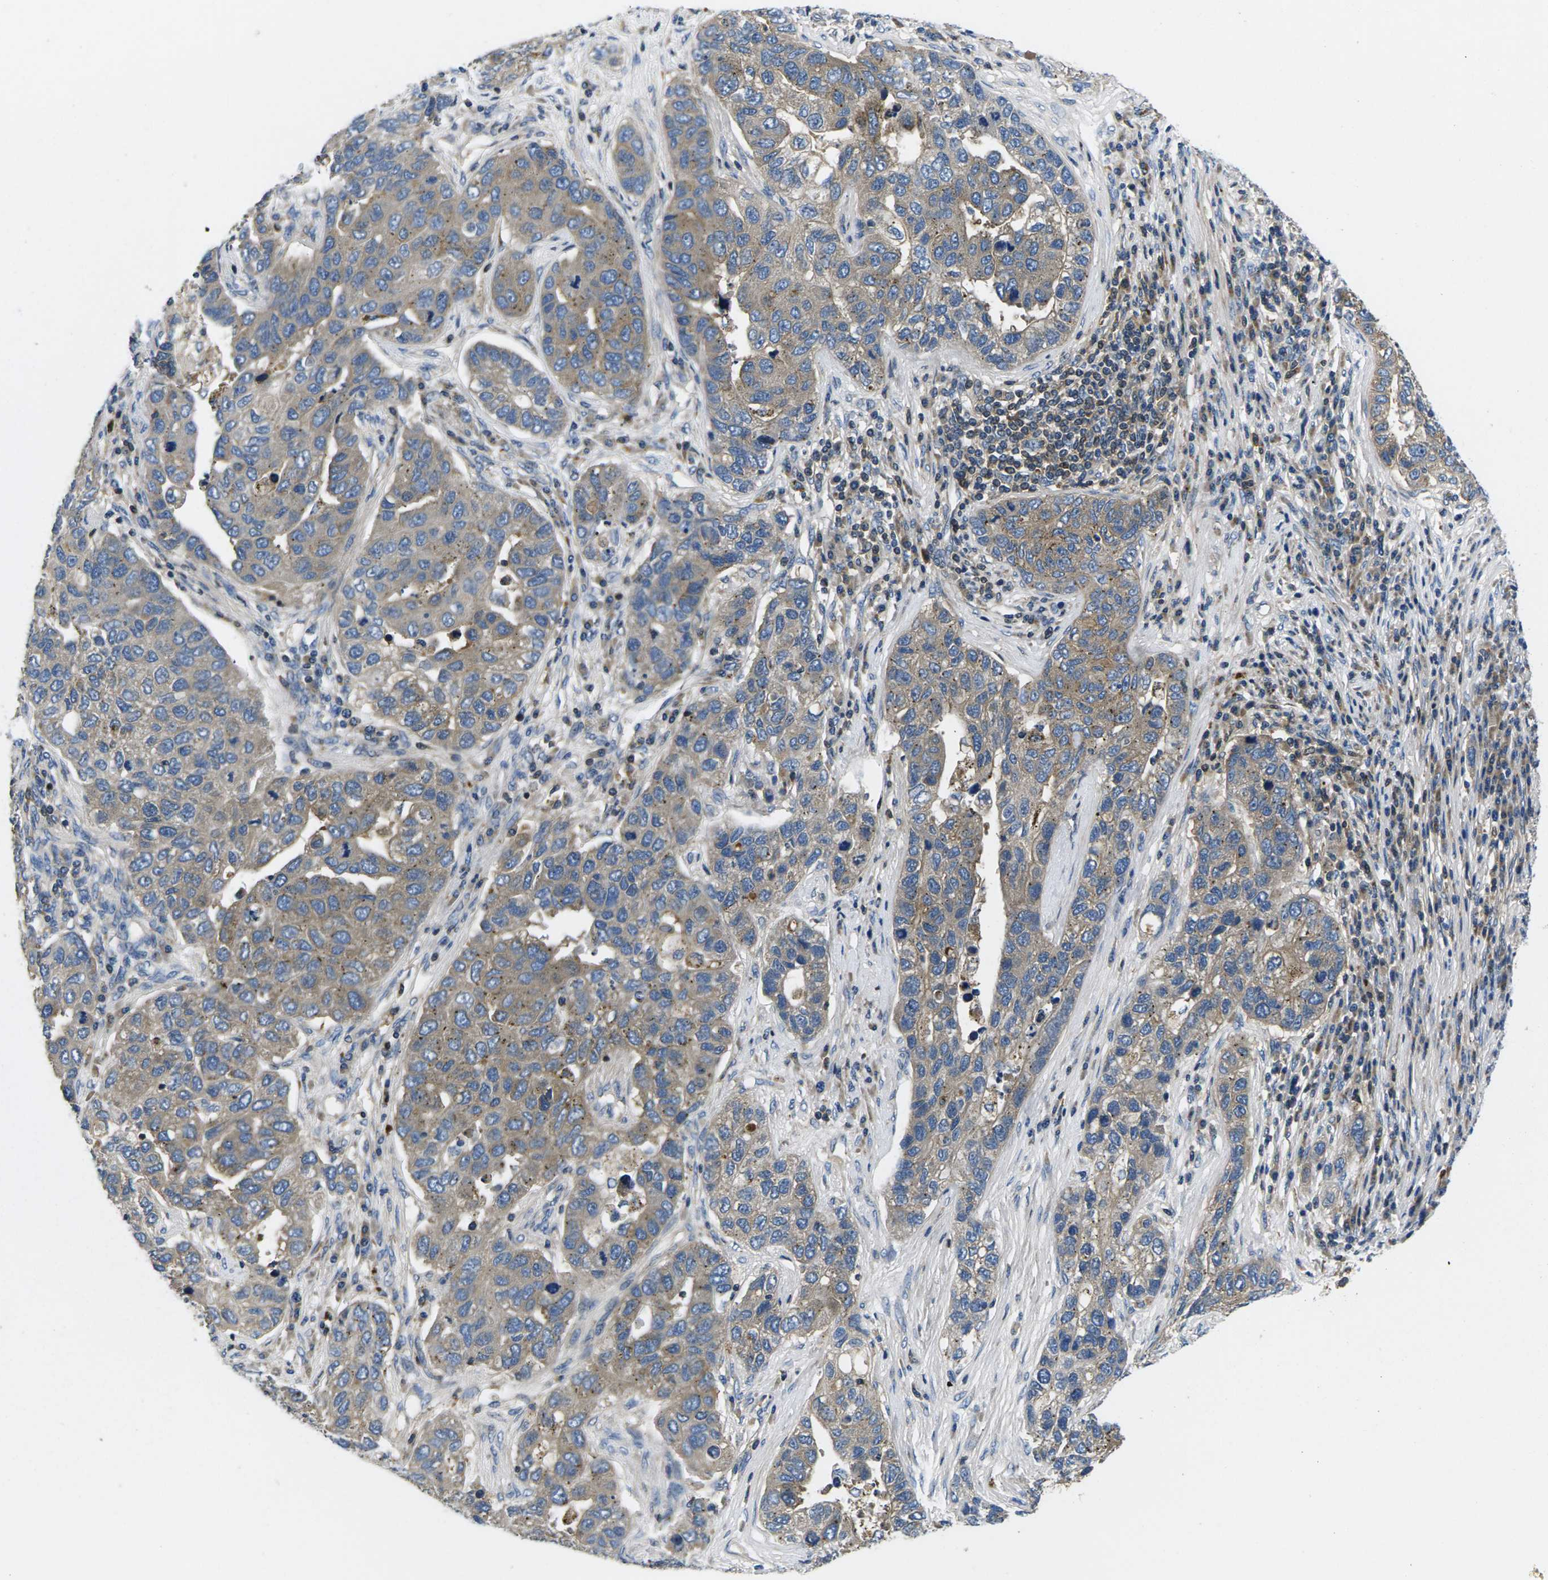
{"staining": {"intensity": "moderate", "quantity": ">75%", "location": "cytoplasmic/membranous"}, "tissue": "pancreatic cancer", "cell_type": "Tumor cells", "image_type": "cancer", "snomed": [{"axis": "morphology", "description": "Adenocarcinoma, NOS"}, {"axis": "topography", "description": "Pancreas"}], "caption": "High-power microscopy captured an immunohistochemistry histopathology image of pancreatic adenocarcinoma, revealing moderate cytoplasmic/membranous positivity in about >75% of tumor cells.", "gene": "PLCE1", "patient": {"sex": "female", "age": 61}}